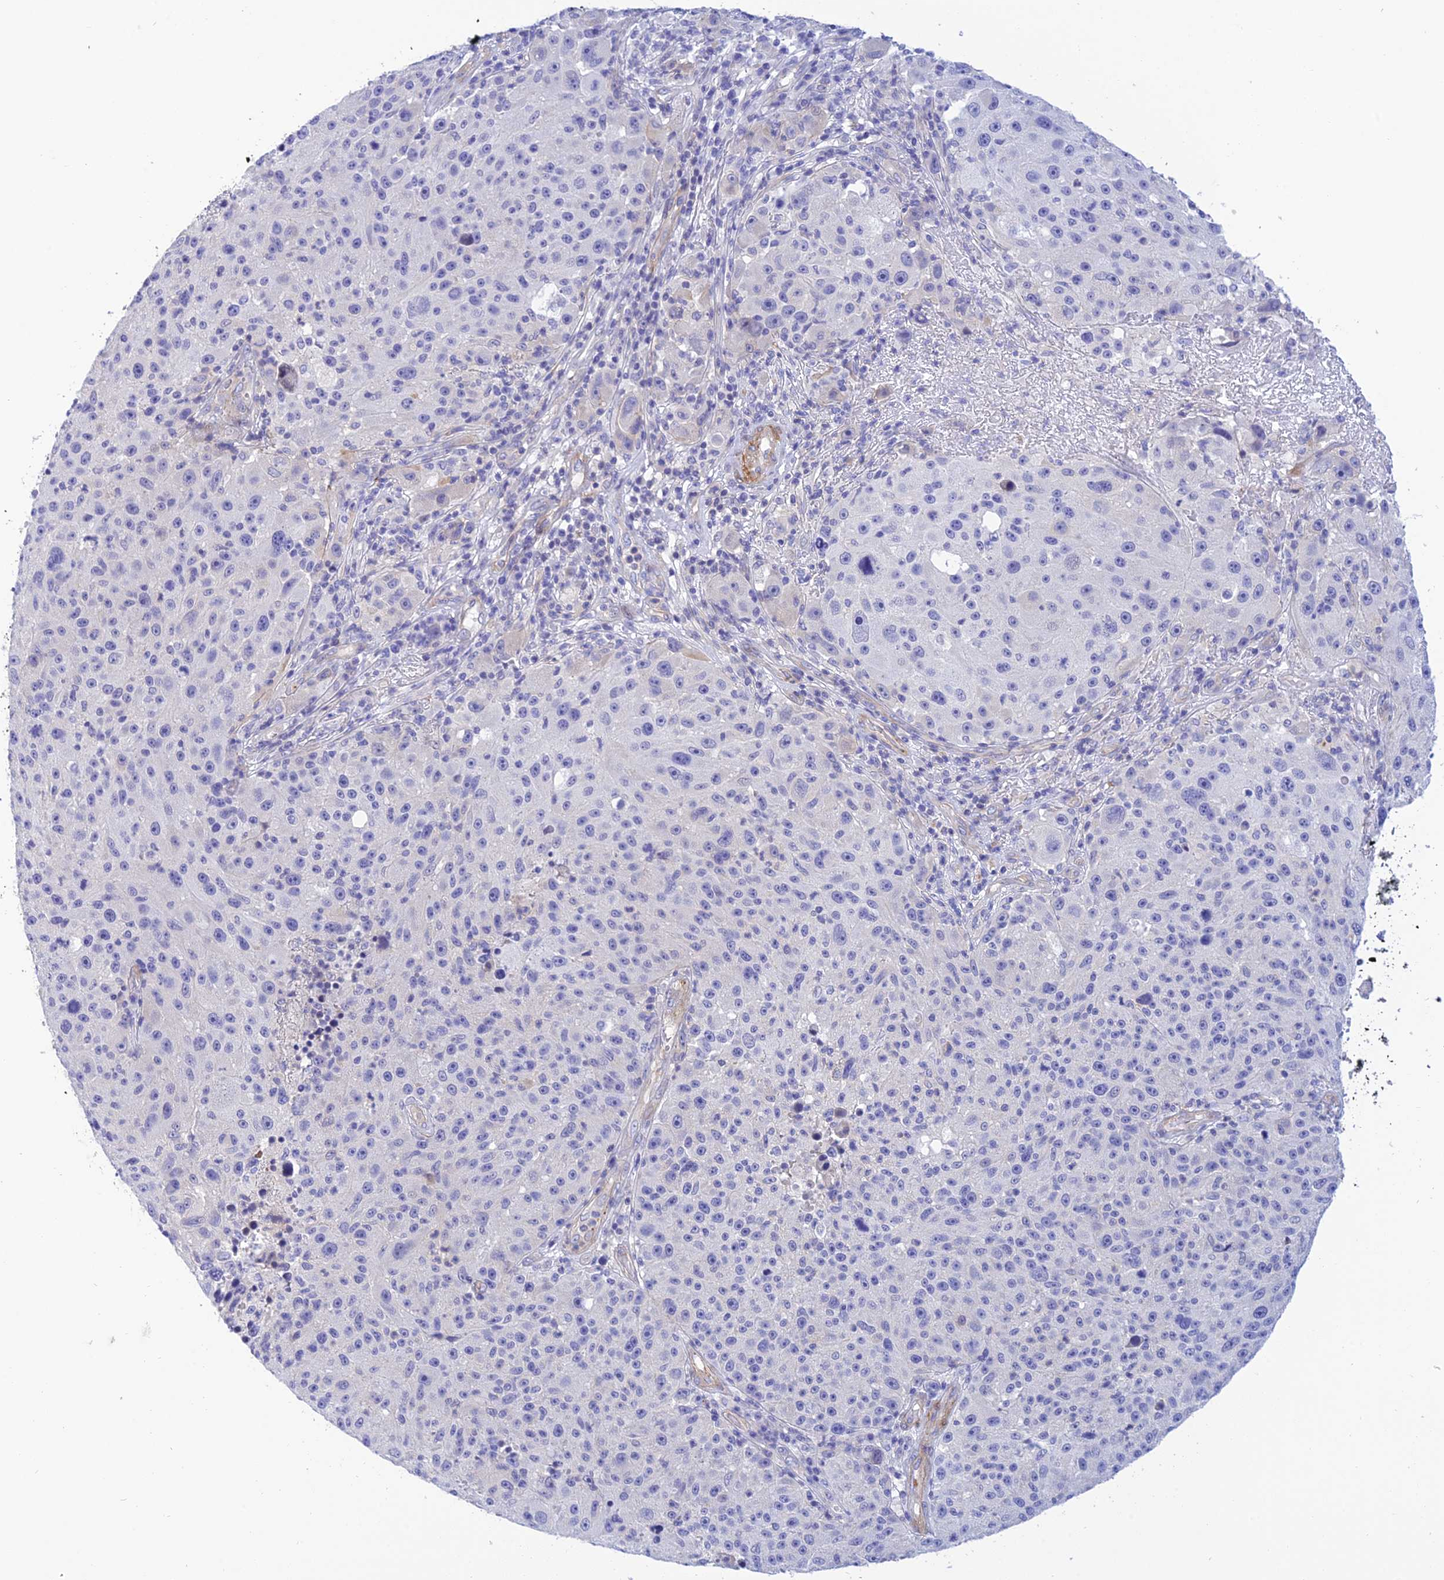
{"staining": {"intensity": "negative", "quantity": "none", "location": "none"}, "tissue": "melanoma", "cell_type": "Tumor cells", "image_type": "cancer", "snomed": [{"axis": "morphology", "description": "Malignant melanoma, NOS"}, {"axis": "topography", "description": "Skin"}], "caption": "Photomicrograph shows no significant protein expression in tumor cells of malignant melanoma.", "gene": "ZDHHC16", "patient": {"sex": "male", "age": 53}}